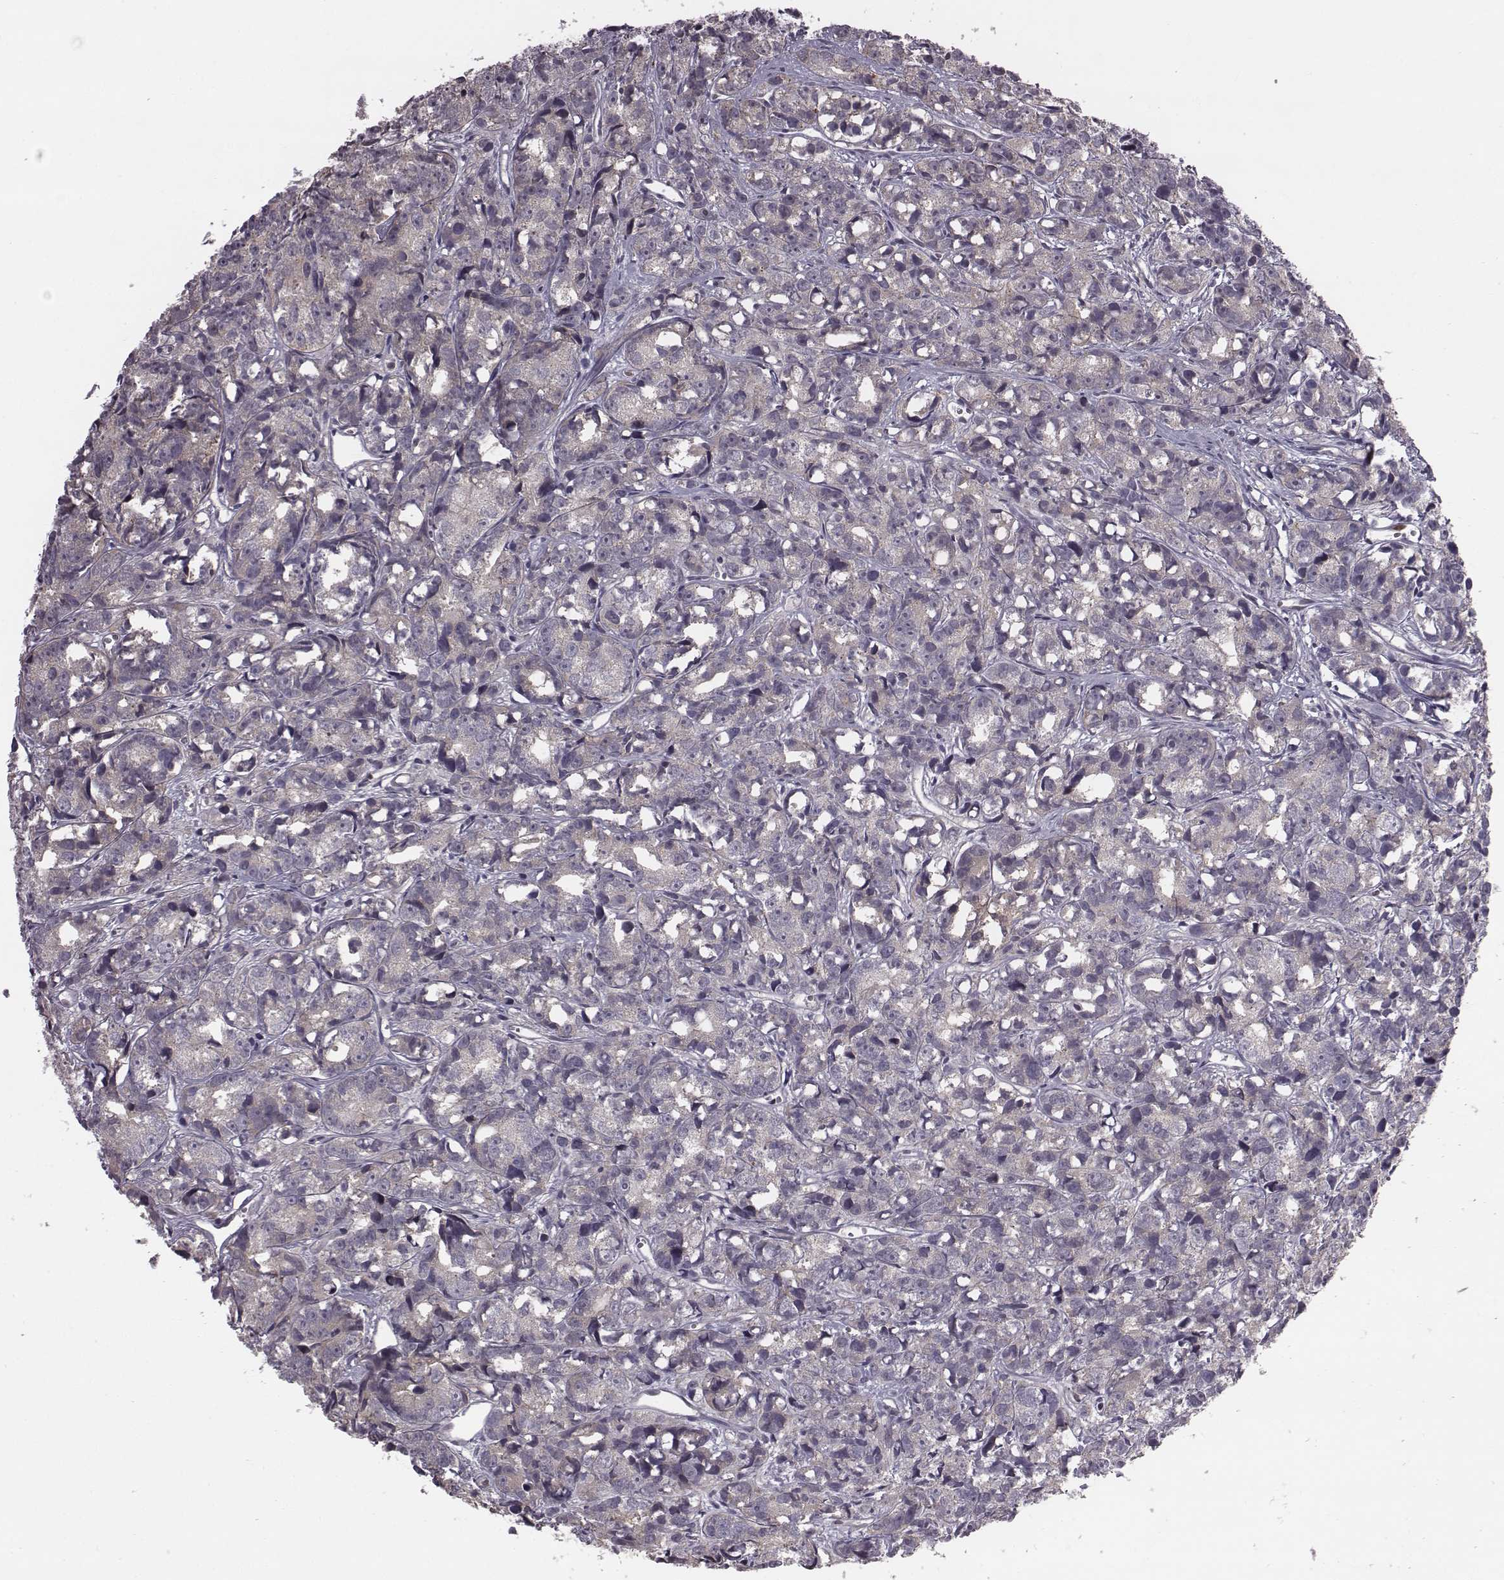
{"staining": {"intensity": "weak", "quantity": ">75%", "location": "cytoplasmic/membranous"}, "tissue": "prostate cancer", "cell_type": "Tumor cells", "image_type": "cancer", "snomed": [{"axis": "morphology", "description": "Adenocarcinoma, High grade"}, {"axis": "topography", "description": "Prostate"}], "caption": "The histopathology image shows immunohistochemical staining of prostate cancer (high-grade adenocarcinoma). There is weak cytoplasmic/membranous expression is appreciated in approximately >75% of tumor cells.", "gene": "BICDL1", "patient": {"sex": "male", "age": 77}}